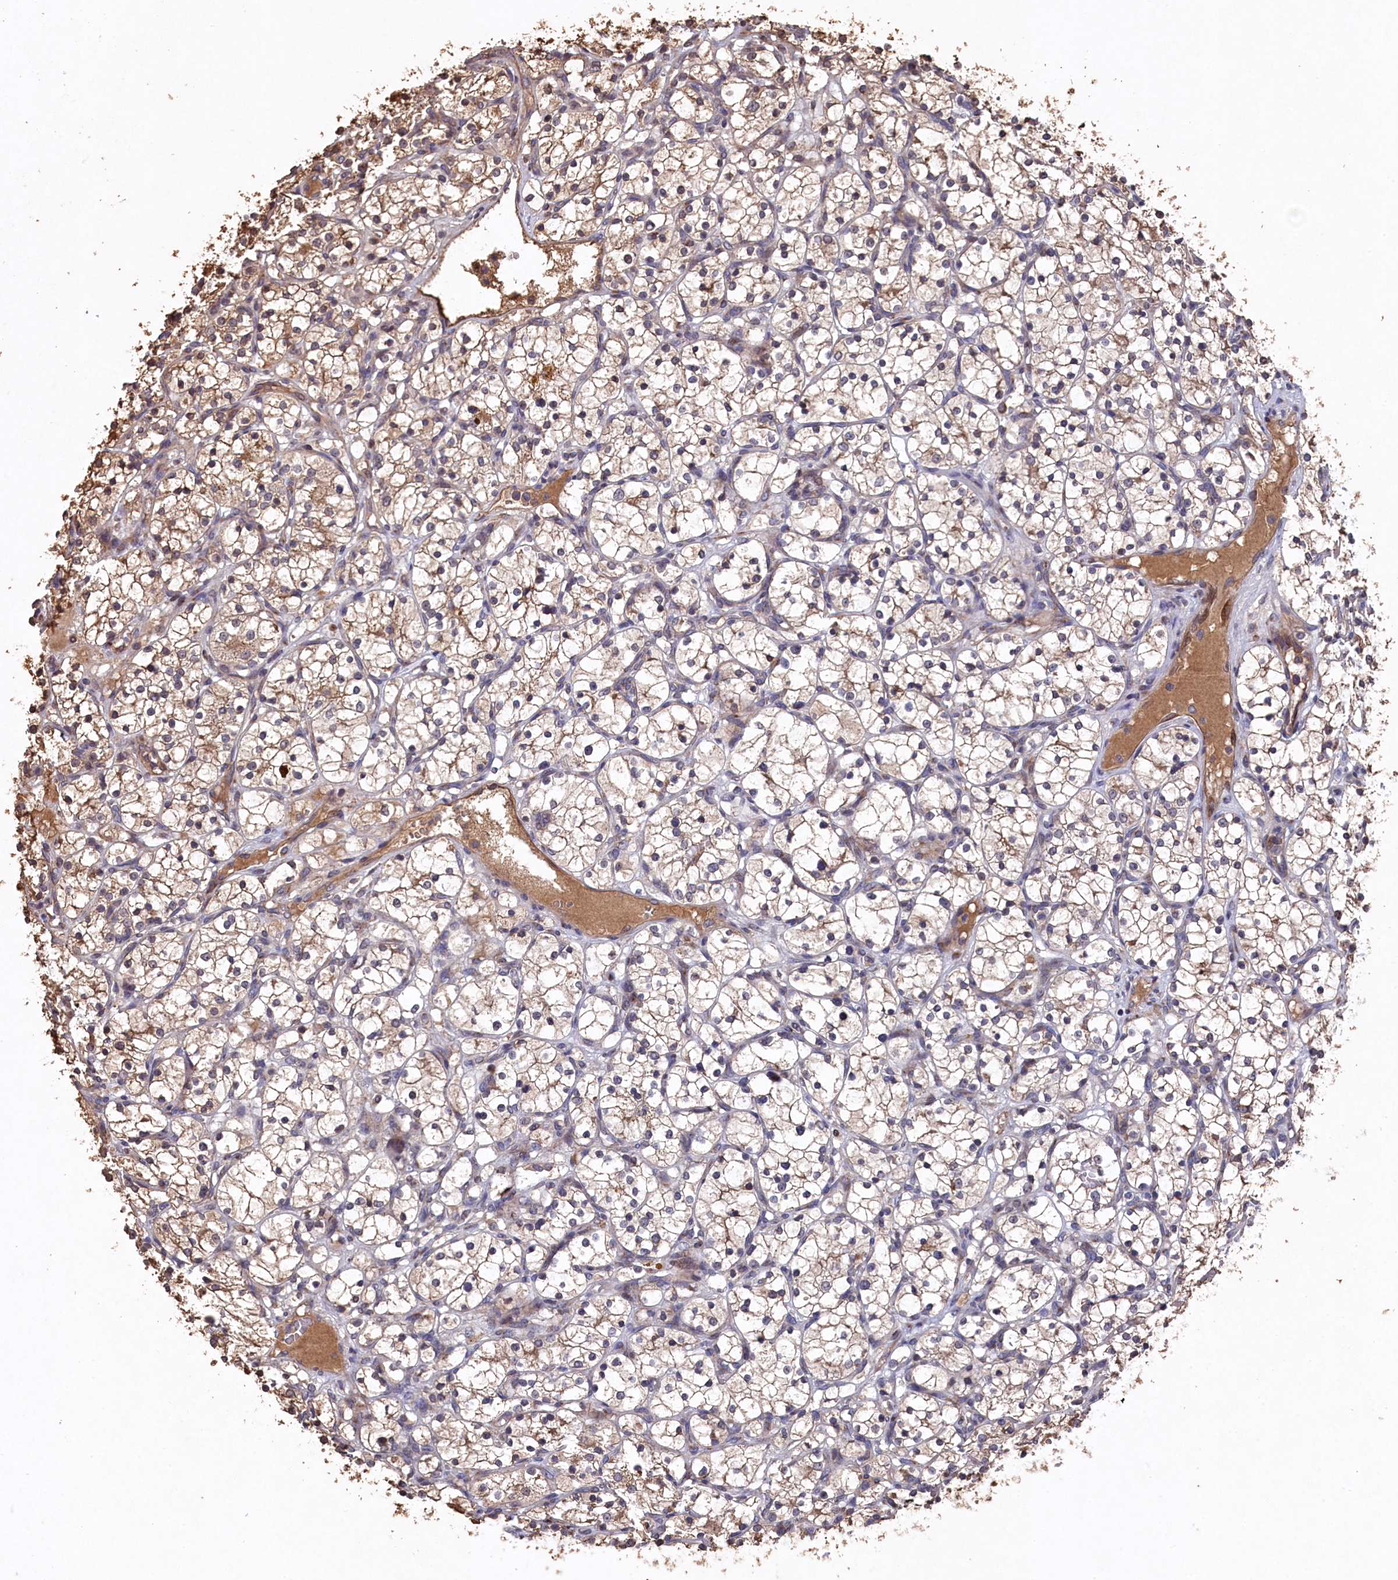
{"staining": {"intensity": "weak", "quantity": "25%-75%", "location": "cytoplasmic/membranous"}, "tissue": "renal cancer", "cell_type": "Tumor cells", "image_type": "cancer", "snomed": [{"axis": "morphology", "description": "Adenocarcinoma, NOS"}, {"axis": "topography", "description": "Kidney"}], "caption": "This histopathology image shows immunohistochemistry staining of adenocarcinoma (renal), with low weak cytoplasmic/membranous staining in about 25%-75% of tumor cells.", "gene": "NAA60", "patient": {"sex": "female", "age": 69}}